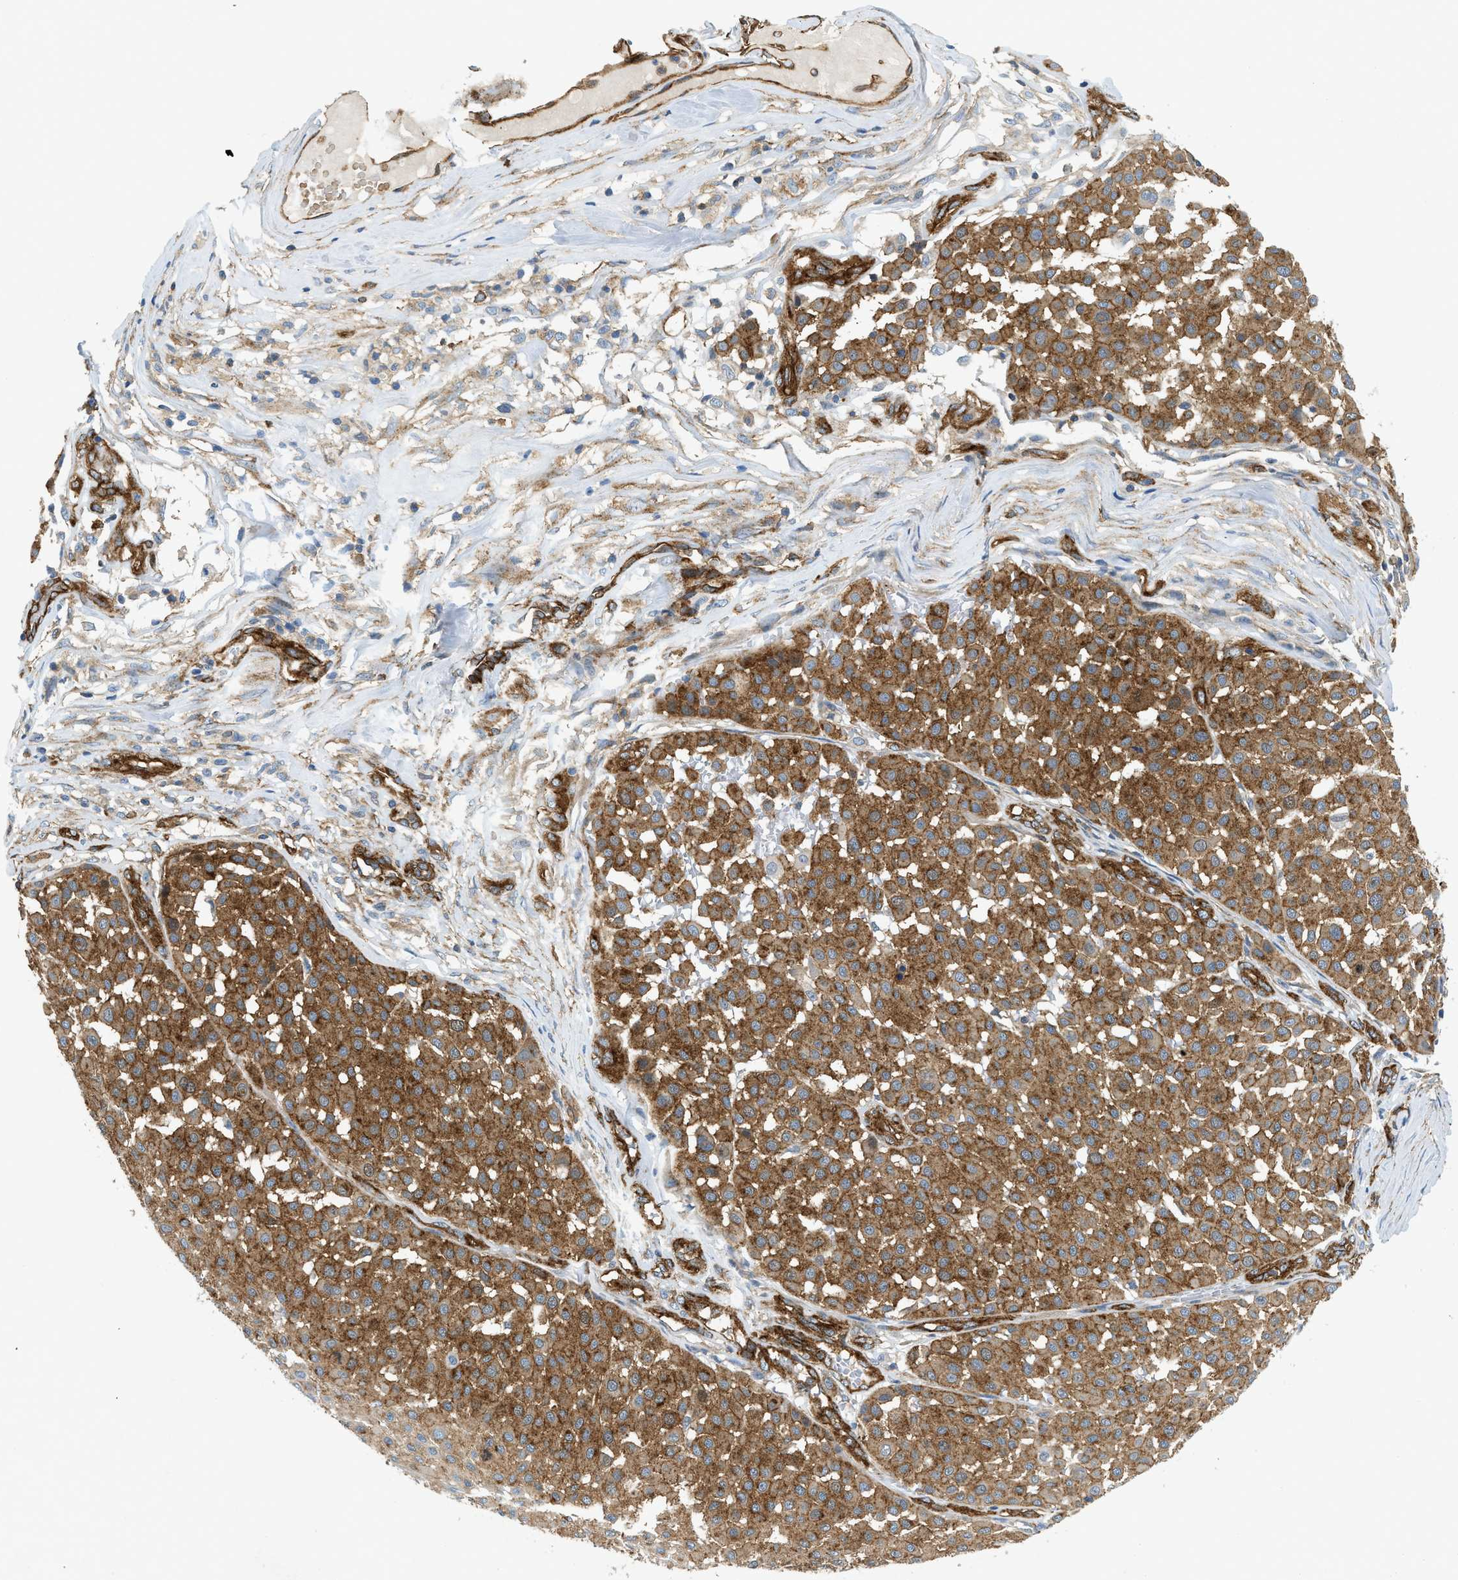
{"staining": {"intensity": "moderate", "quantity": ">75%", "location": "cytoplasmic/membranous"}, "tissue": "melanoma", "cell_type": "Tumor cells", "image_type": "cancer", "snomed": [{"axis": "morphology", "description": "Malignant melanoma, Metastatic site"}, {"axis": "topography", "description": "Soft tissue"}], "caption": "Malignant melanoma (metastatic site) stained with a brown dye exhibits moderate cytoplasmic/membranous positive positivity in approximately >75% of tumor cells.", "gene": "HIP1", "patient": {"sex": "male", "age": 41}}